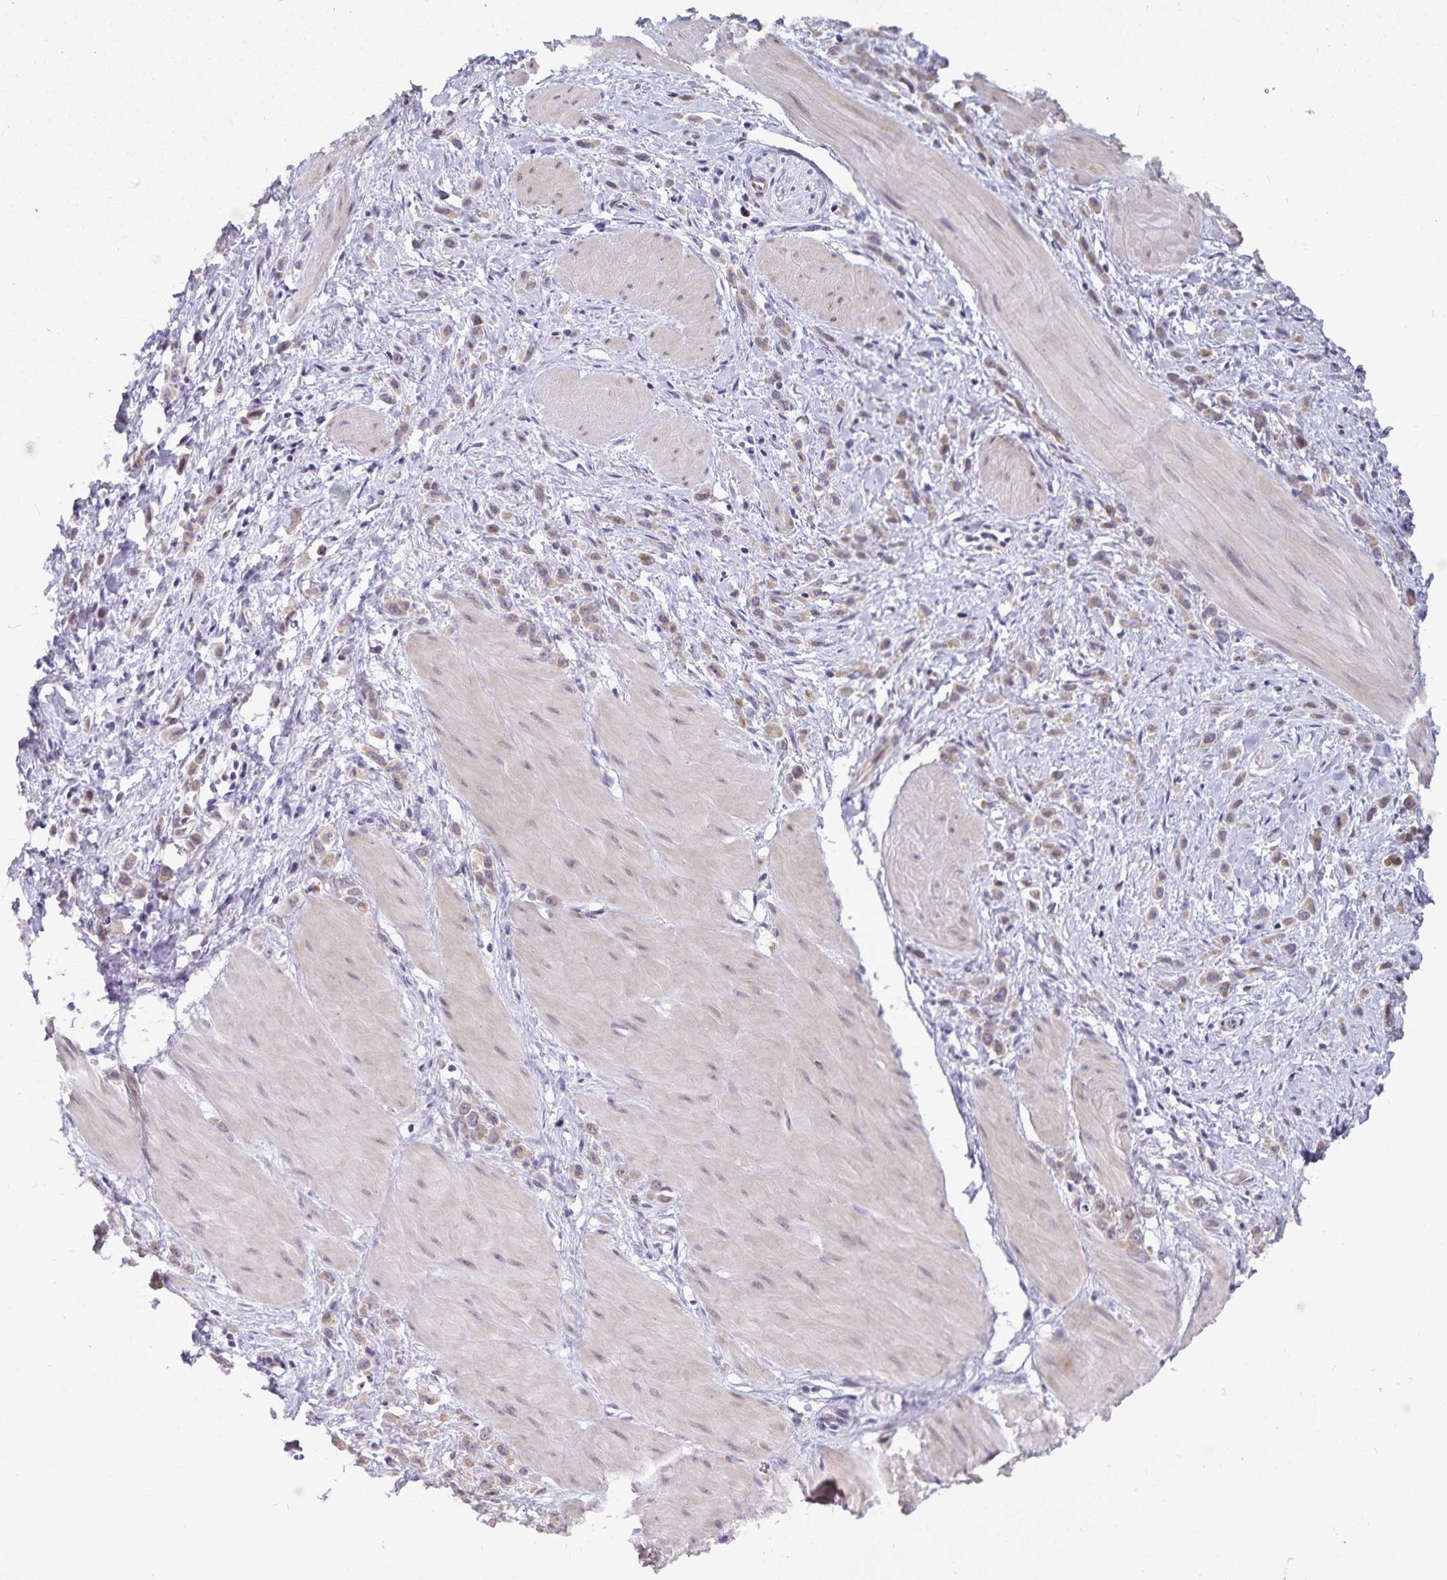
{"staining": {"intensity": "negative", "quantity": "none", "location": "none"}, "tissue": "stomach cancer", "cell_type": "Tumor cells", "image_type": "cancer", "snomed": [{"axis": "morphology", "description": "Adenocarcinoma, NOS"}, {"axis": "topography", "description": "Stomach"}], "caption": "High magnification brightfield microscopy of adenocarcinoma (stomach) stained with DAB (brown) and counterstained with hematoxylin (blue): tumor cells show no significant expression.", "gene": "ATP2A2", "patient": {"sex": "male", "age": 47}}